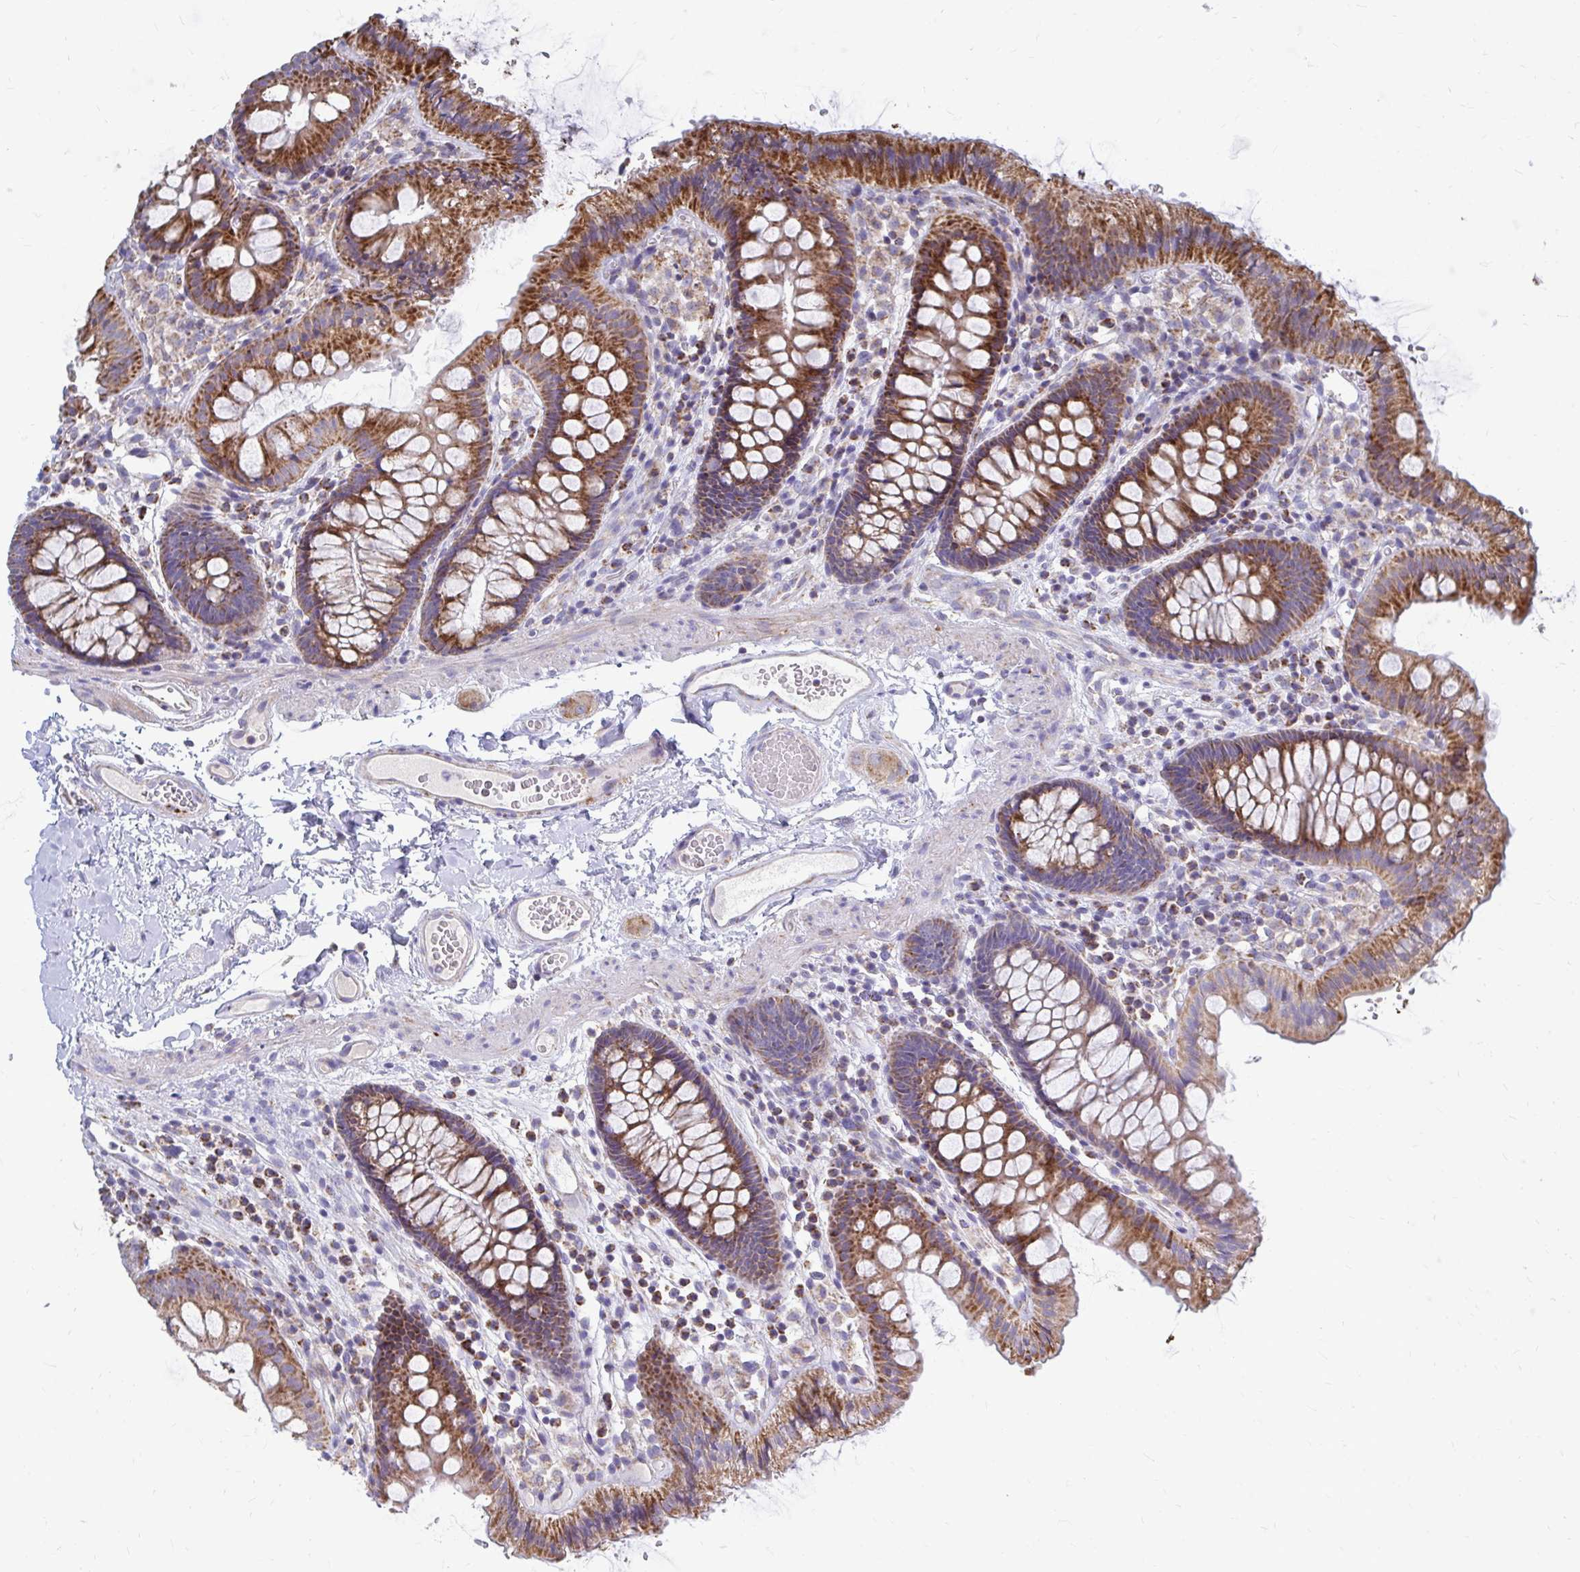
{"staining": {"intensity": "negative", "quantity": "none", "location": "none"}, "tissue": "colon", "cell_type": "Endothelial cells", "image_type": "normal", "snomed": [{"axis": "morphology", "description": "Normal tissue, NOS"}, {"axis": "topography", "description": "Colon"}], "caption": "Immunohistochemical staining of unremarkable colon reveals no significant expression in endothelial cells. (Brightfield microscopy of DAB (3,3'-diaminobenzidine) immunohistochemistry at high magnification).", "gene": "OR10R2", "patient": {"sex": "male", "age": 84}}